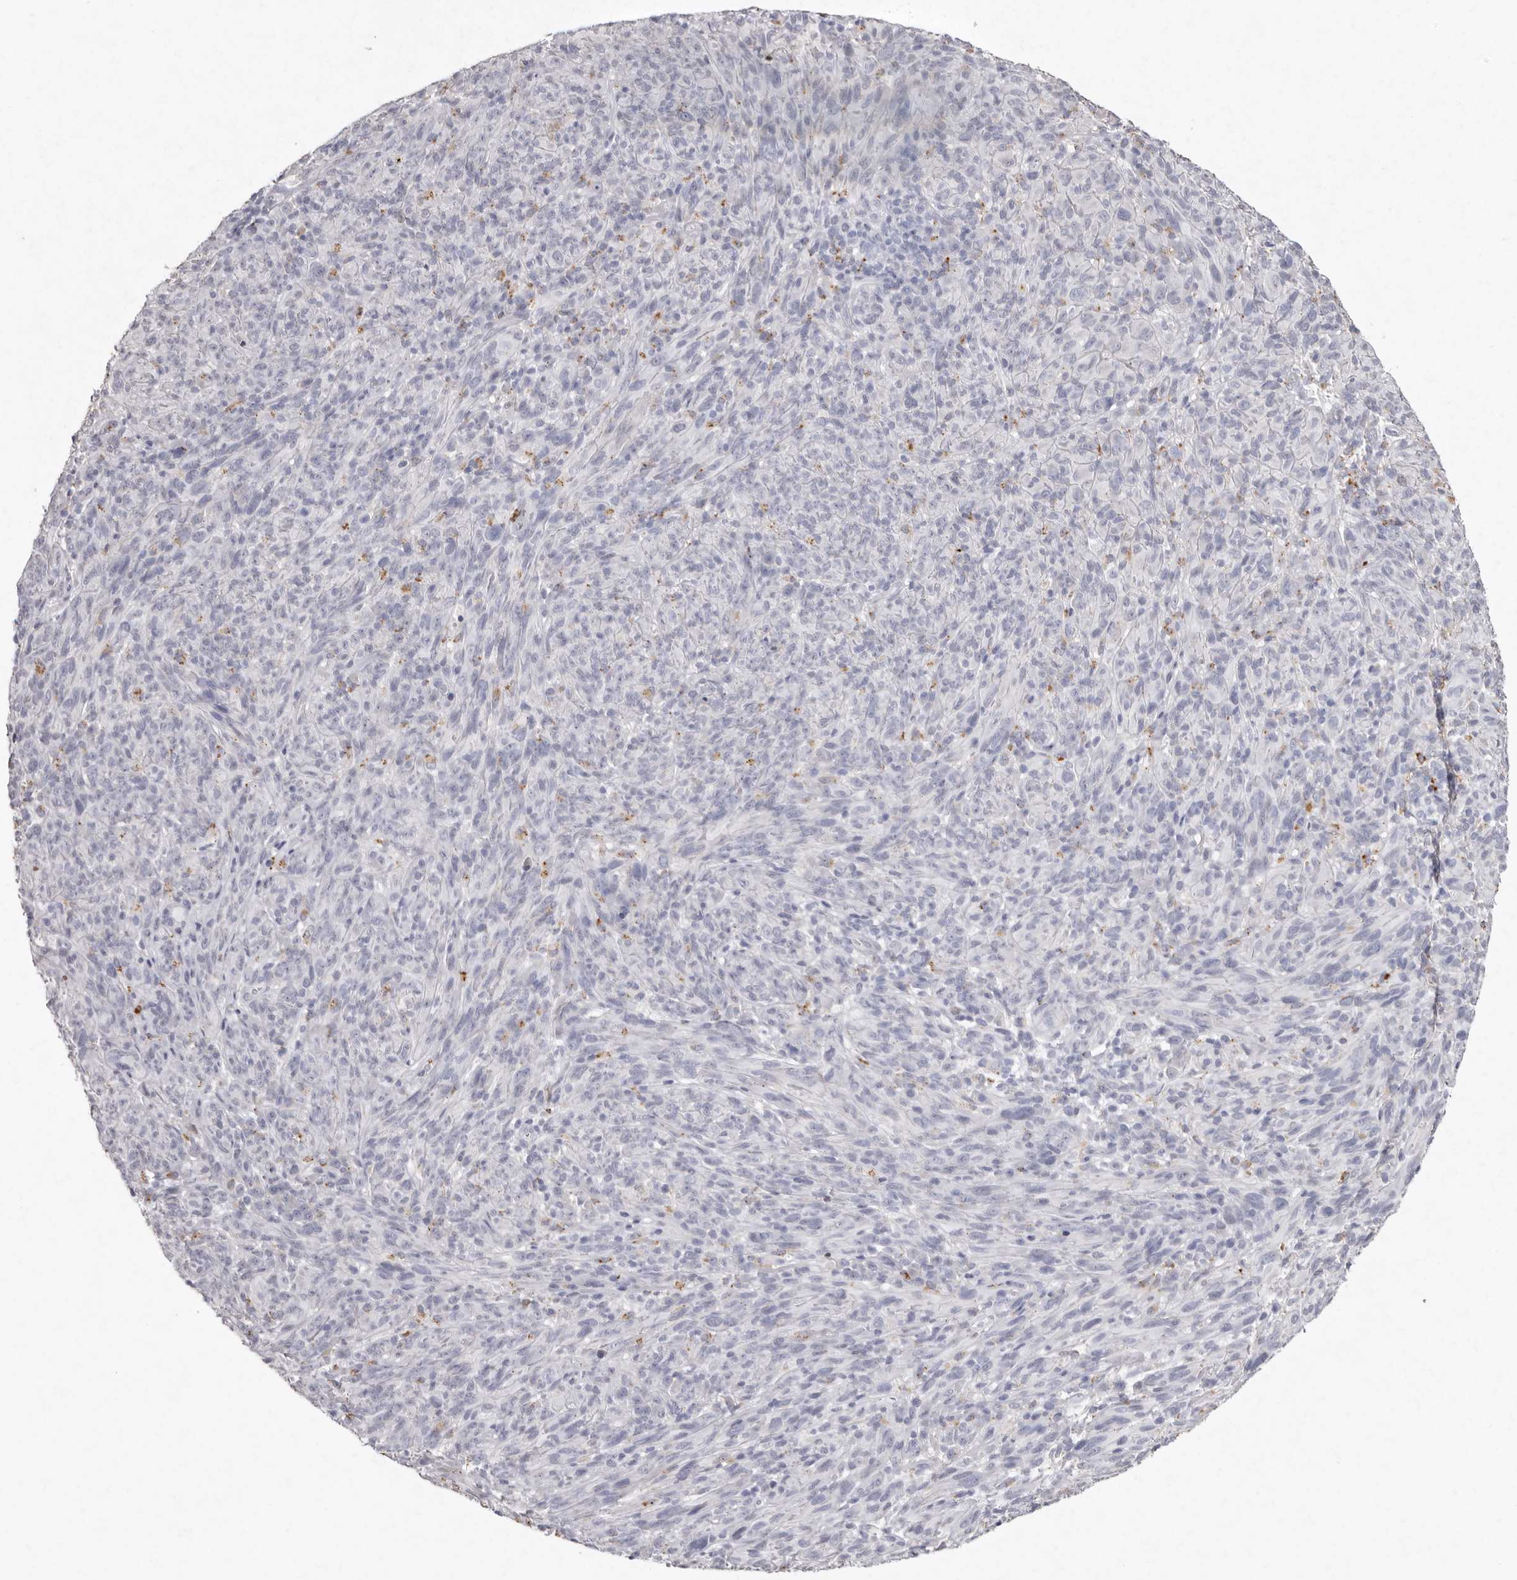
{"staining": {"intensity": "negative", "quantity": "none", "location": "none"}, "tissue": "melanoma", "cell_type": "Tumor cells", "image_type": "cancer", "snomed": [{"axis": "morphology", "description": "Malignant melanoma, NOS"}, {"axis": "topography", "description": "Skin of head"}], "caption": "There is no significant staining in tumor cells of melanoma.", "gene": "FAM185A", "patient": {"sex": "male", "age": 96}}